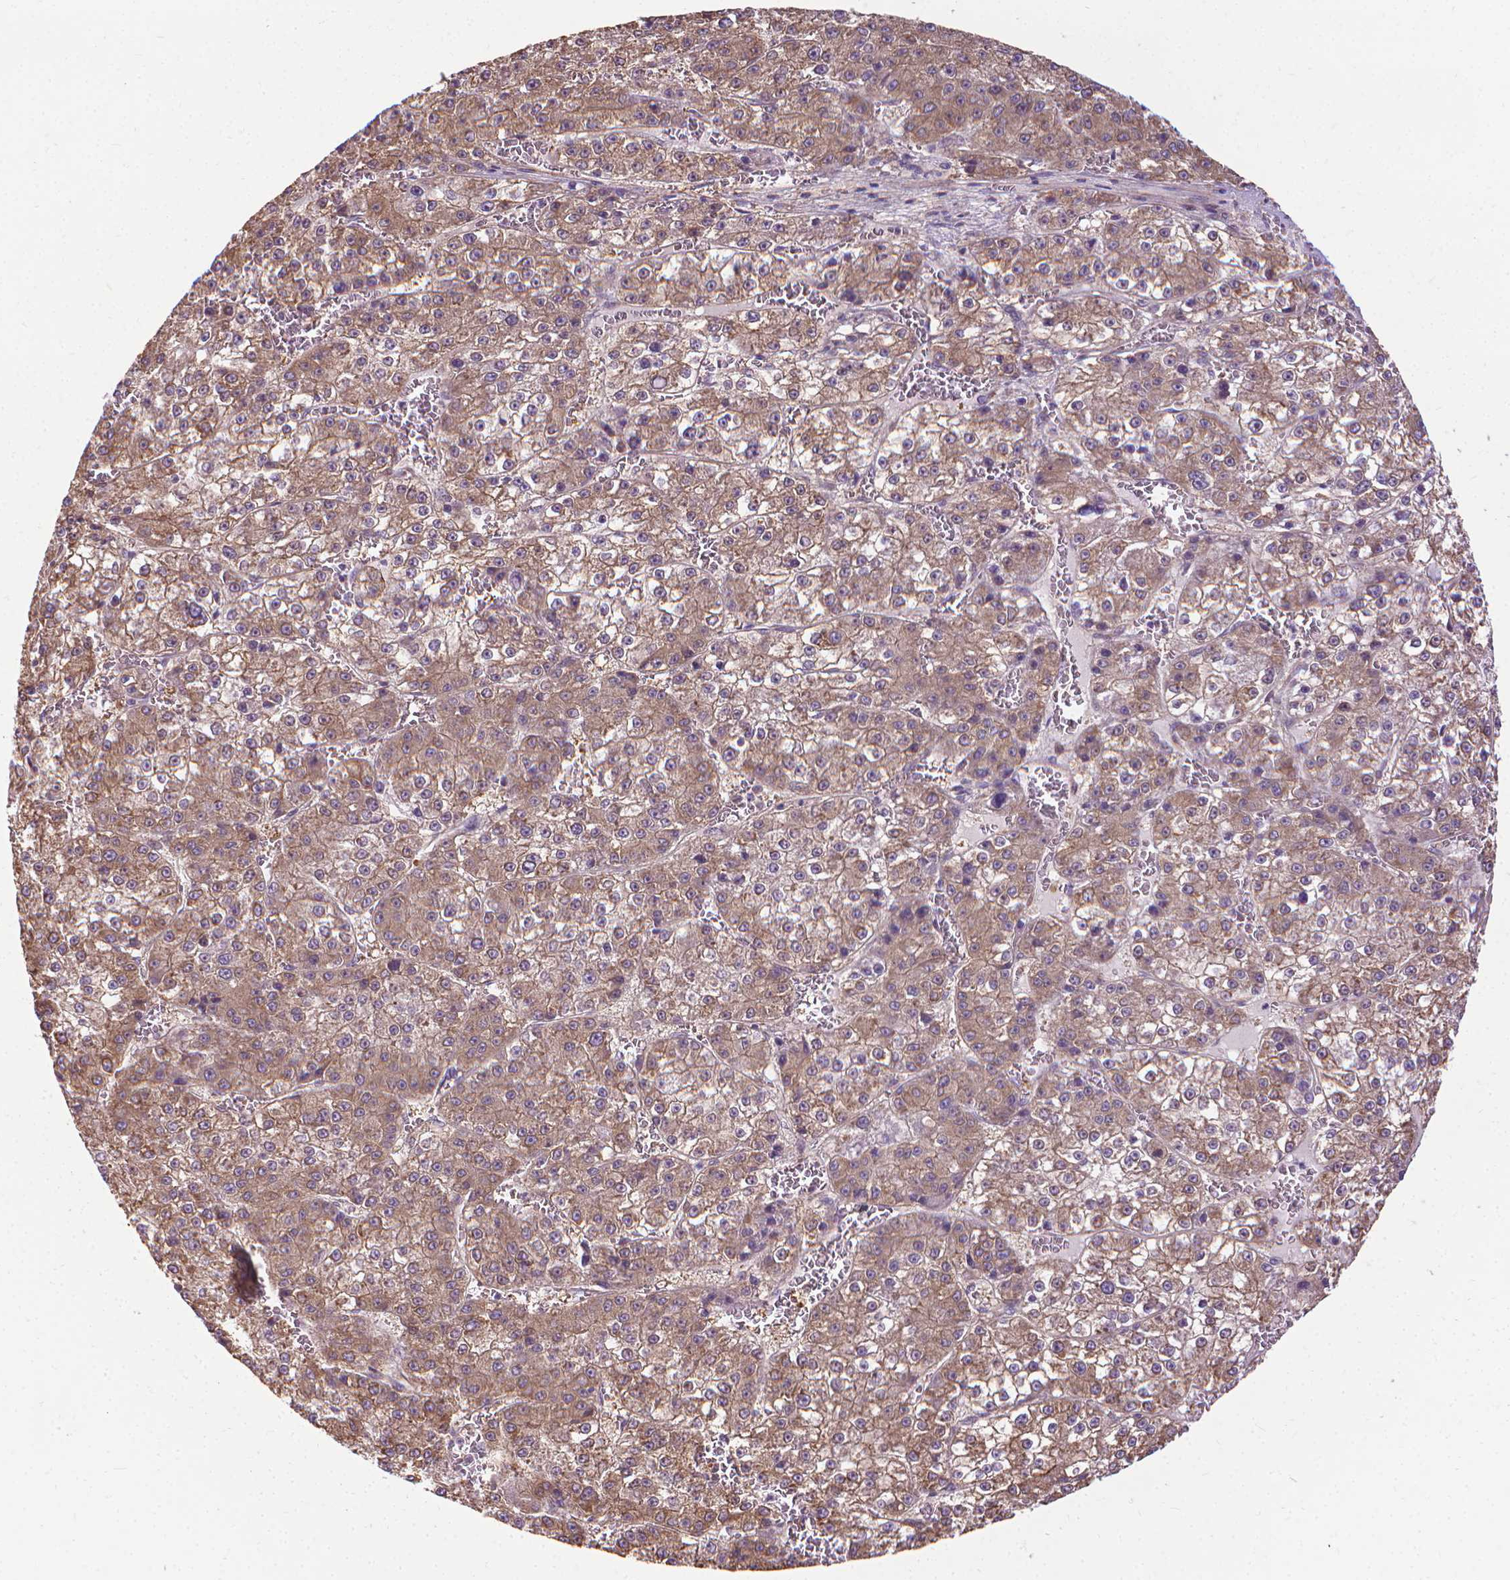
{"staining": {"intensity": "moderate", "quantity": ">75%", "location": "cytoplasmic/membranous"}, "tissue": "liver cancer", "cell_type": "Tumor cells", "image_type": "cancer", "snomed": [{"axis": "morphology", "description": "Carcinoma, Hepatocellular, NOS"}, {"axis": "topography", "description": "Liver"}], "caption": "Moderate cytoplasmic/membranous staining for a protein is seen in approximately >75% of tumor cells of hepatocellular carcinoma (liver) using immunohistochemistry.", "gene": "CFAP299", "patient": {"sex": "female", "age": 73}}